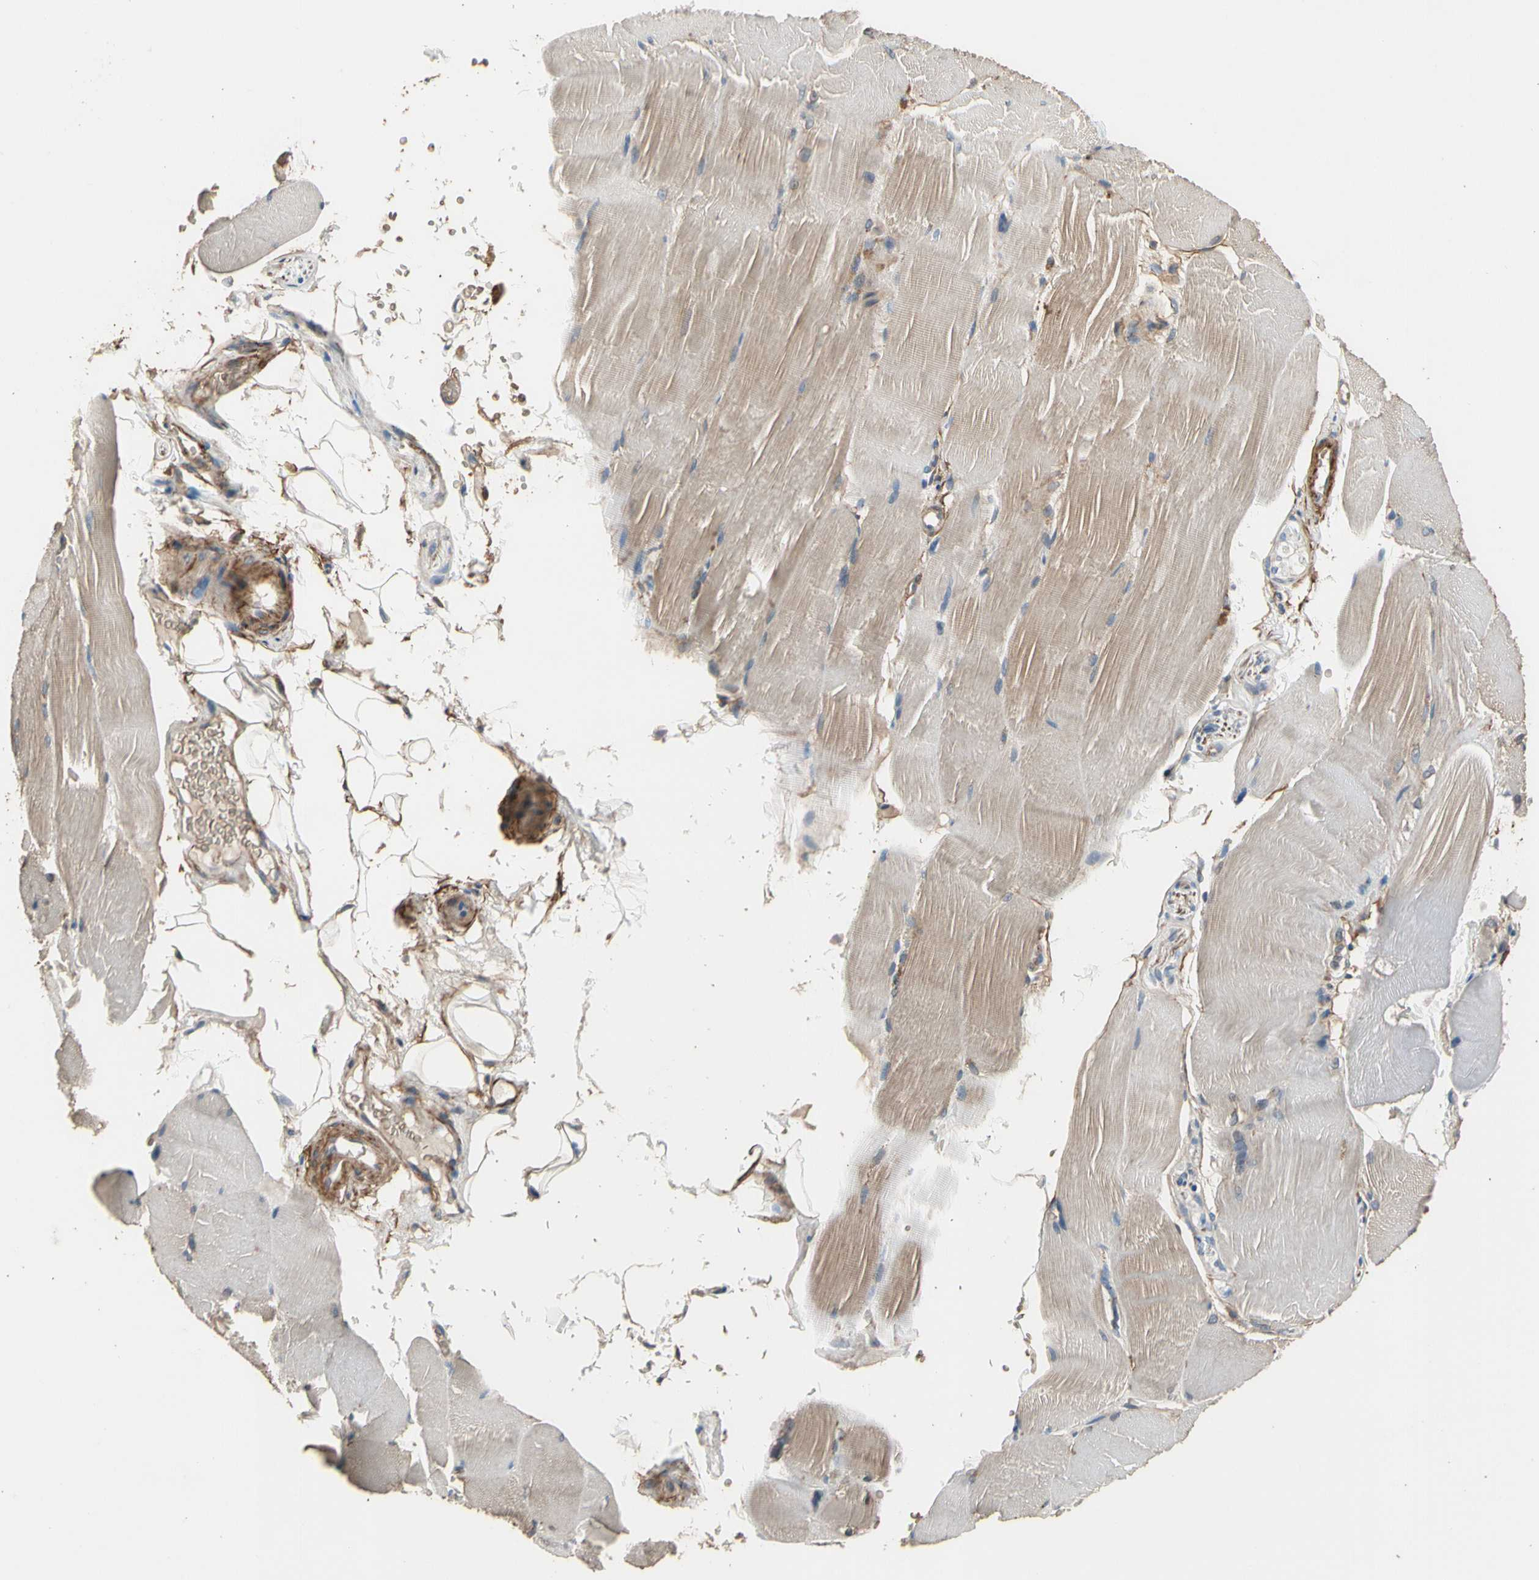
{"staining": {"intensity": "weak", "quantity": ">75%", "location": "cytoplasmic/membranous"}, "tissue": "skeletal muscle", "cell_type": "Myocytes", "image_type": "normal", "snomed": [{"axis": "morphology", "description": "Normal tissue, NOS"}, {"axis": "topography", "description": "Skin"}, {"axis": "topography", "description": "Skeletal muscle"}], "caption": "Skeletal muscle stained with IHC exhibits weak cytoplasmic/membranous expression in approximately >75% of myocytes.", "gene": "SUSD2", "patient": {"sex": "male", "age": 83}}